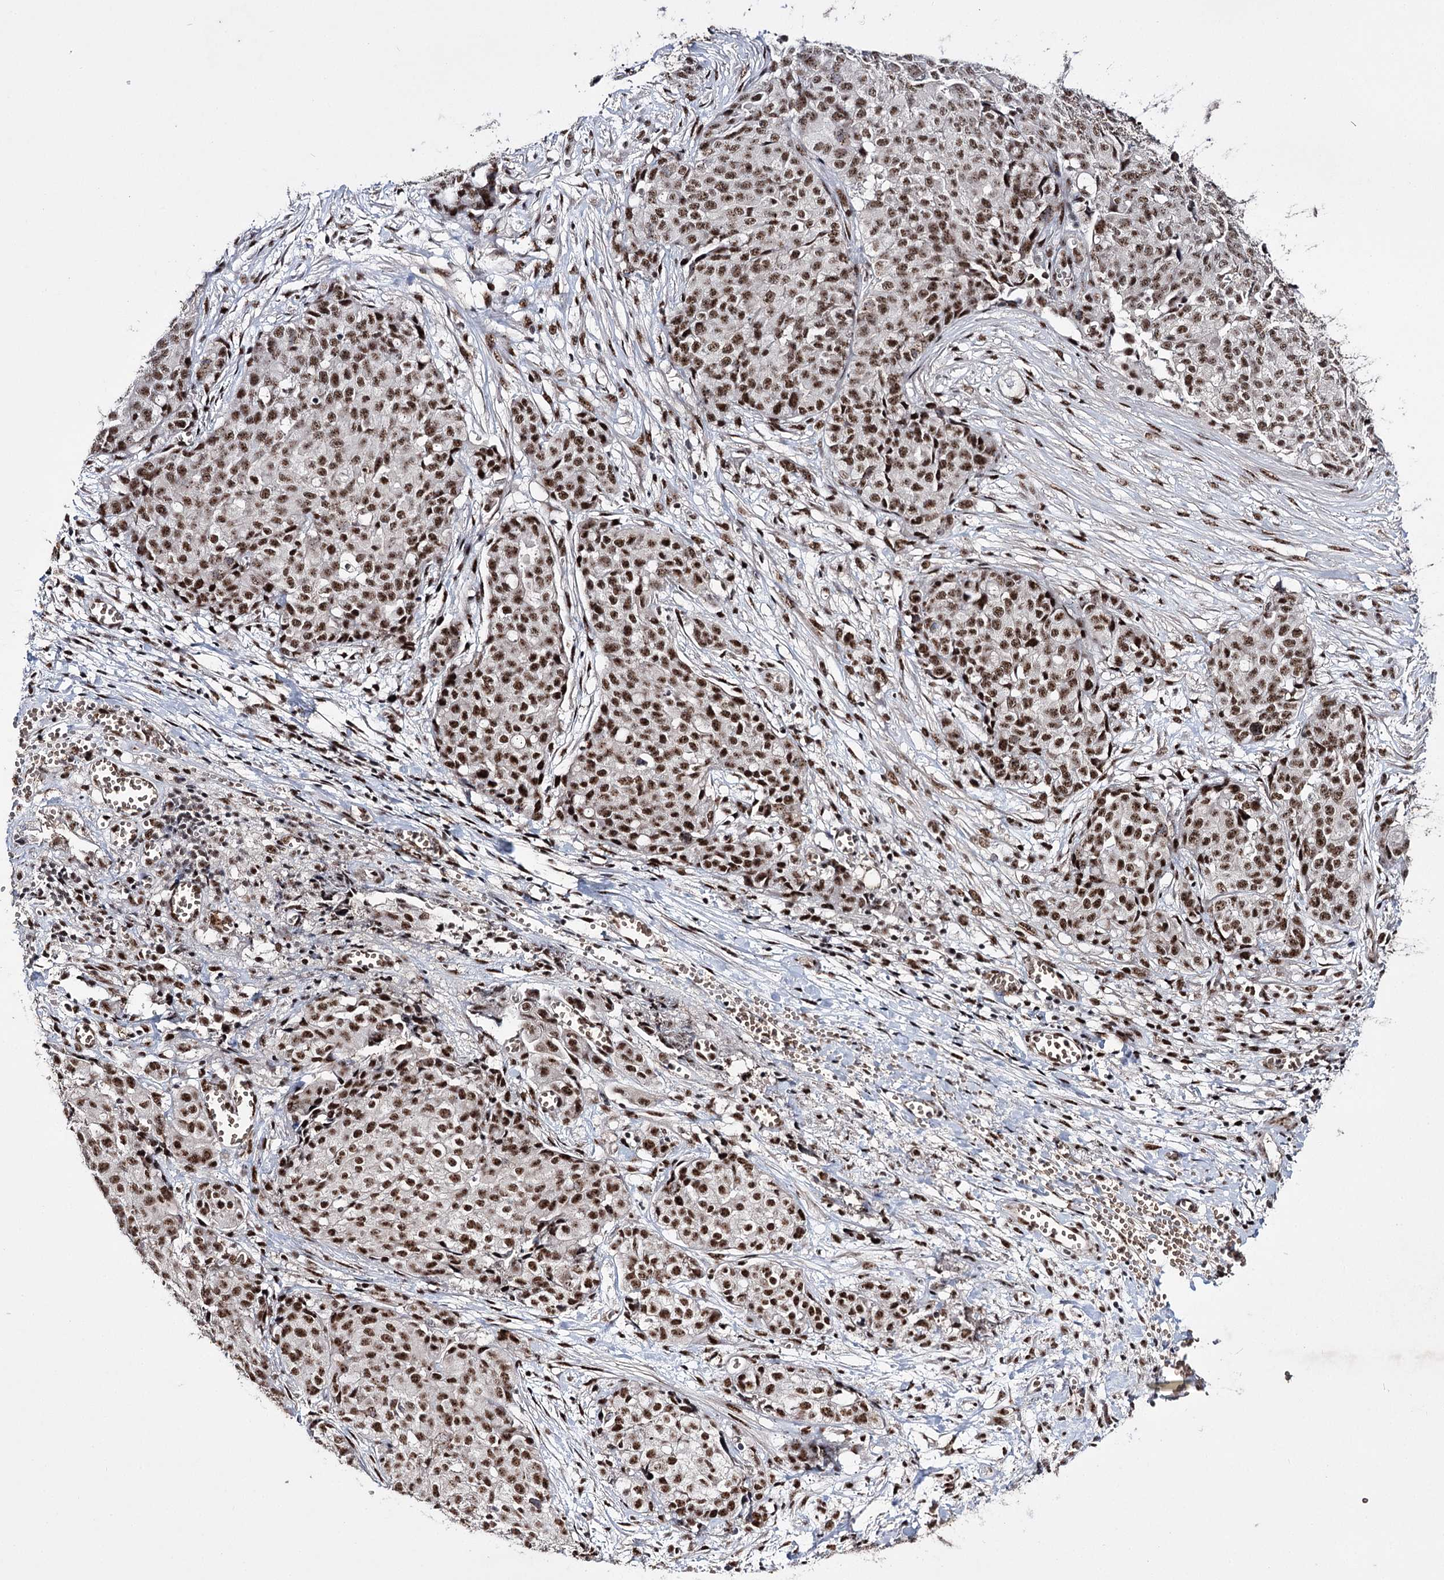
{"staining": {"intensity": "strong", "quantity": ">75%", "location": "nuclear"}, "tissue": "ovarian cancer", "cell_type": "Tumor cells", "image_type": "cancer", "snomed": [{"axis": "morphology", "description": "Cystadenocarcinoma, serous, NOS"}, {"axis": "topography", "description": "Soft tissue"}, {"axis": "topography", "description": "Ovary"}], "caption": "A brown stain highlights strong nuclear staining of a protein in ovarian cancer (serous cystadenocarcinoma) tumor cells.", "gene": "PRPF40A", "patient": {"sex": "female", "age": 57}}